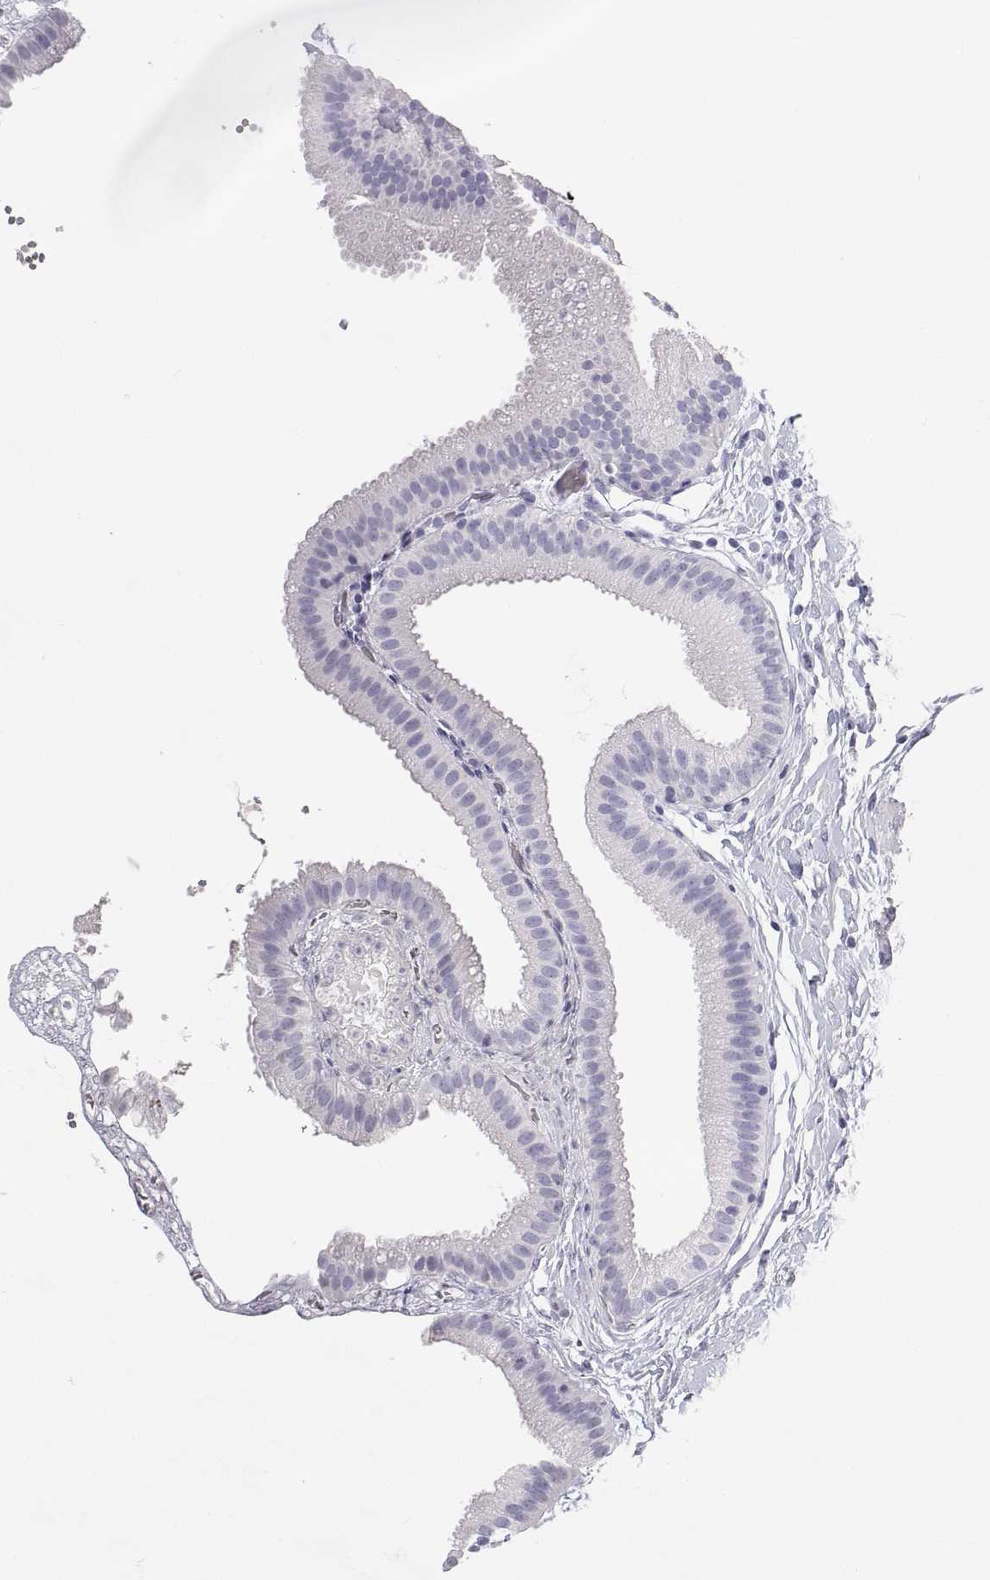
{"staining": {"intensity": "negative", "quantity": "none", "location": "none"}, "tissue": "gallbladder", "cell_type": "Glandular cells", "image_type": "normal", "snomed": [{"axis": "morphology", "description": "Normal tissue, NOS"}, {"axis": "topography", "description": "Gallbladder"}], "caption": "Histopathology image shows no protein expression in glandular cells of unremarkable gallbladder. (DAB immunohistochemistry with hematoxylin counter stain).", "gene": "SFTPB", "patient": {"sex": "female", "age": 63}}